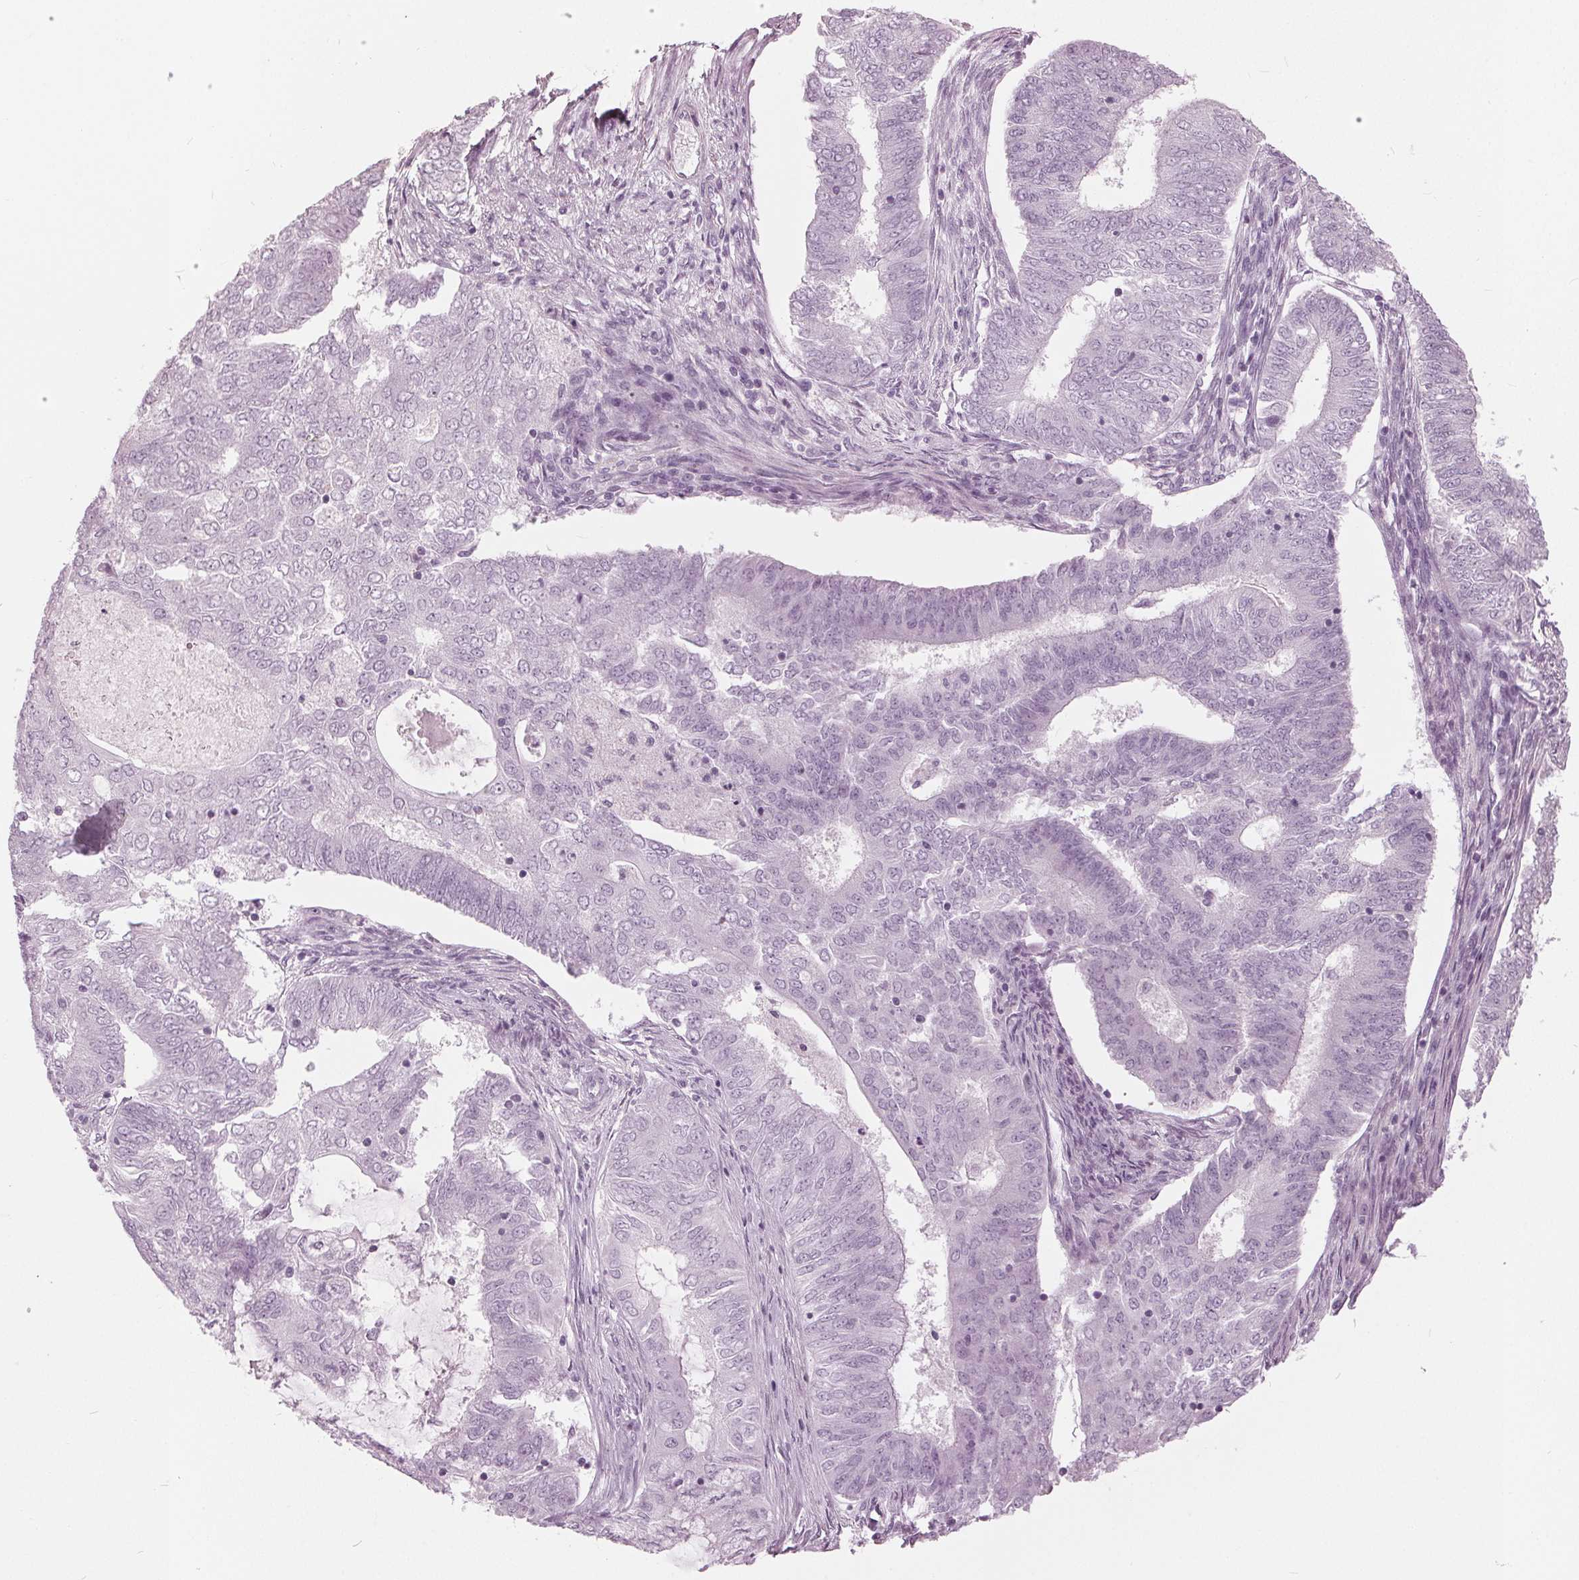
{"staining": {"intensity": "negative", "quantity": "none", "location": "none"}, "tissue": "endometrial cancer", "cell_type": "Tumor cells", "image_type": "cancer", "snomed": [{"axis": "morphology", "description": "Adenocarcinoma, NOS"}, {"axis": "topography", "description": "Endometrium"}], "caption": "The image shows no significant staining in tumor cells of endometrial cancer (adenocarcinoma).", "gene": "KLK13", "patient": {"sex": "female", "age": 62}}